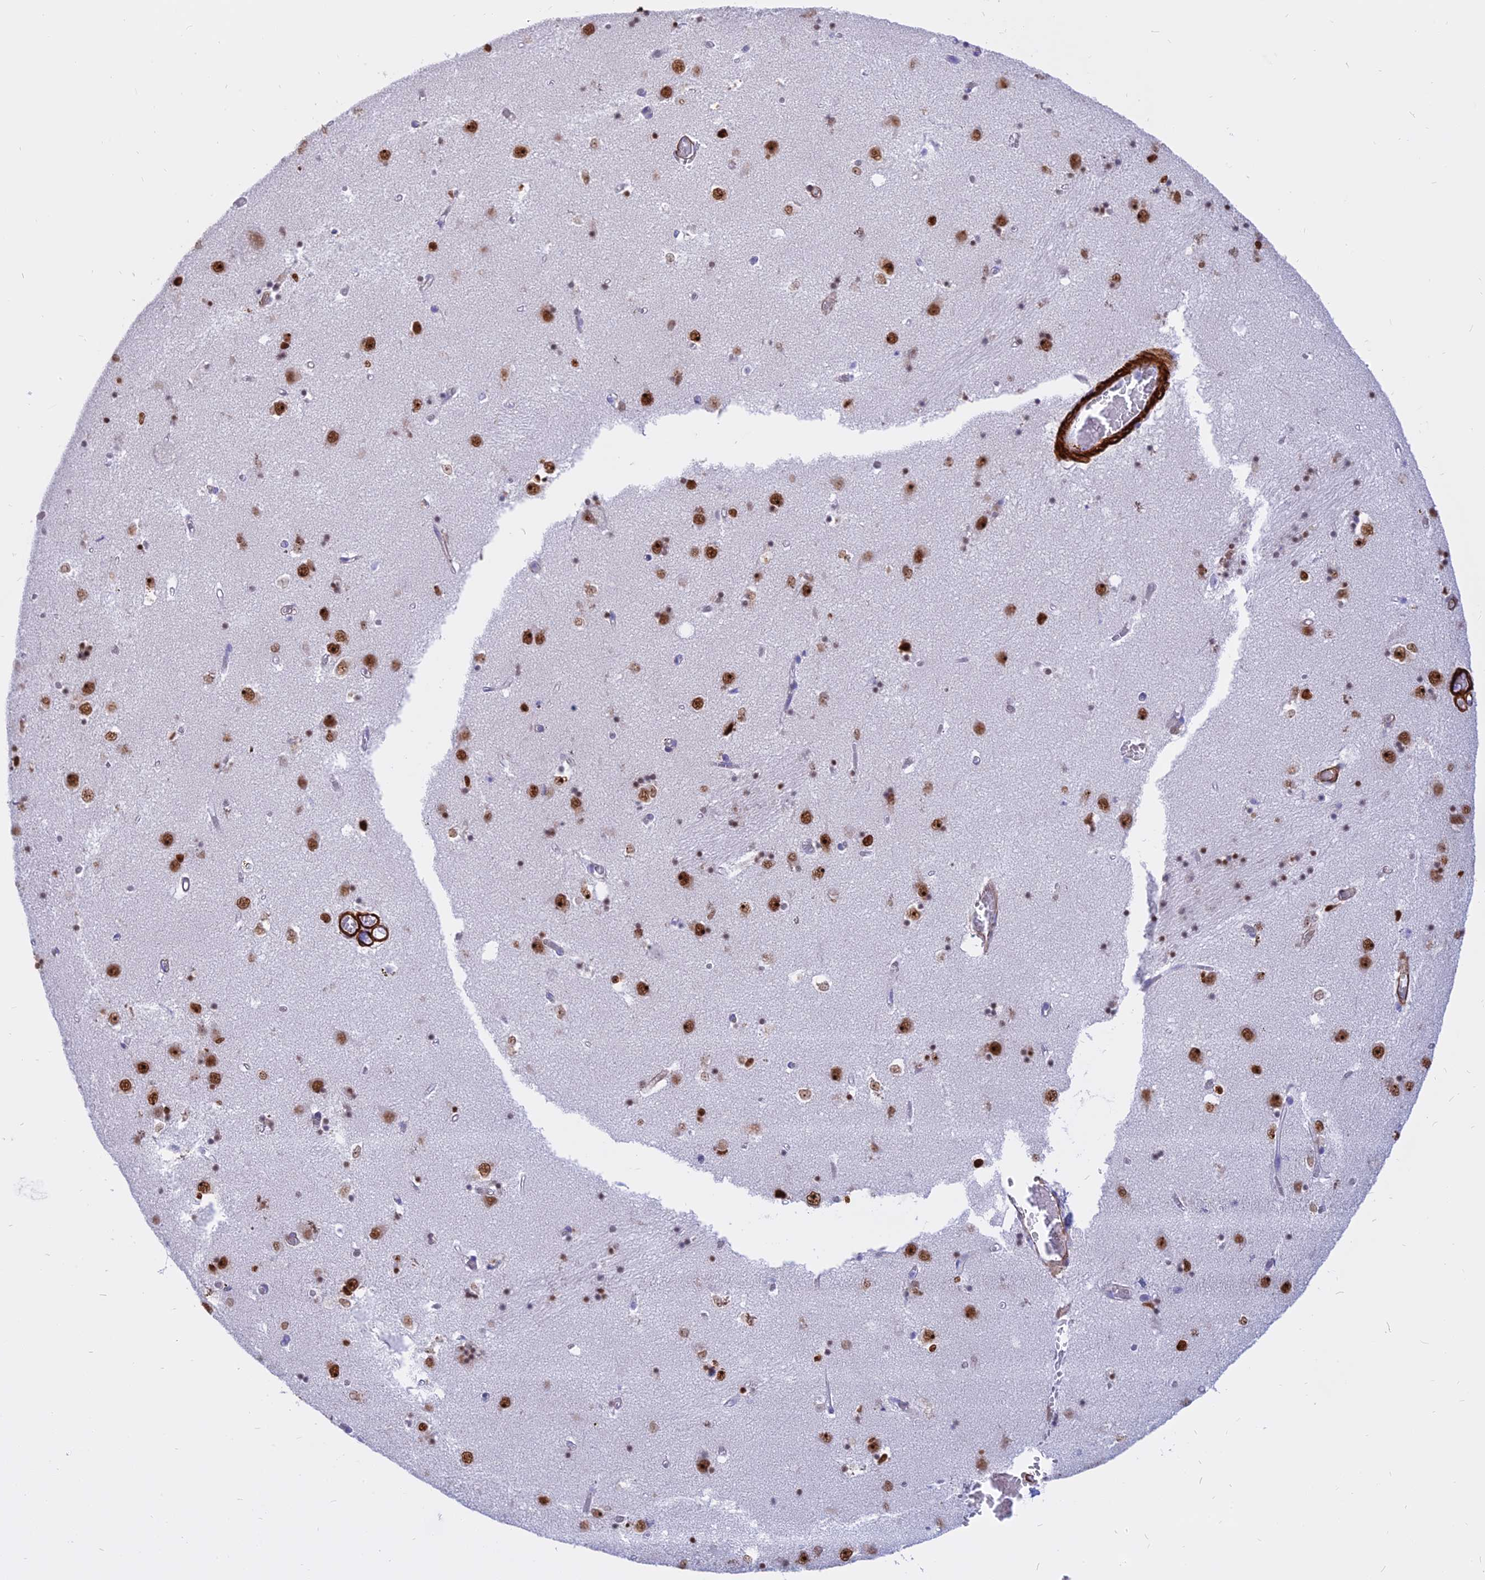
{"staining": {"intensity": "strong", "quantity": "25%-75%", "location": "nuclear"}, "tissue": "caudate", "cell_type": "Glial cells", "image_type": "normal", "snomed": [{"axis": "morphology", "description": "Normal tissue, NOS"}, {"axis": "topography", "description": "Lateral ventricle wall"}], "caption": "Human caudate stained for a protein (brown) reveals strong nuclear positive staining in approximately 25%-75% of glial cells.", "gene": "CENPV", "patient": {"sex": "male", "age": 70}}